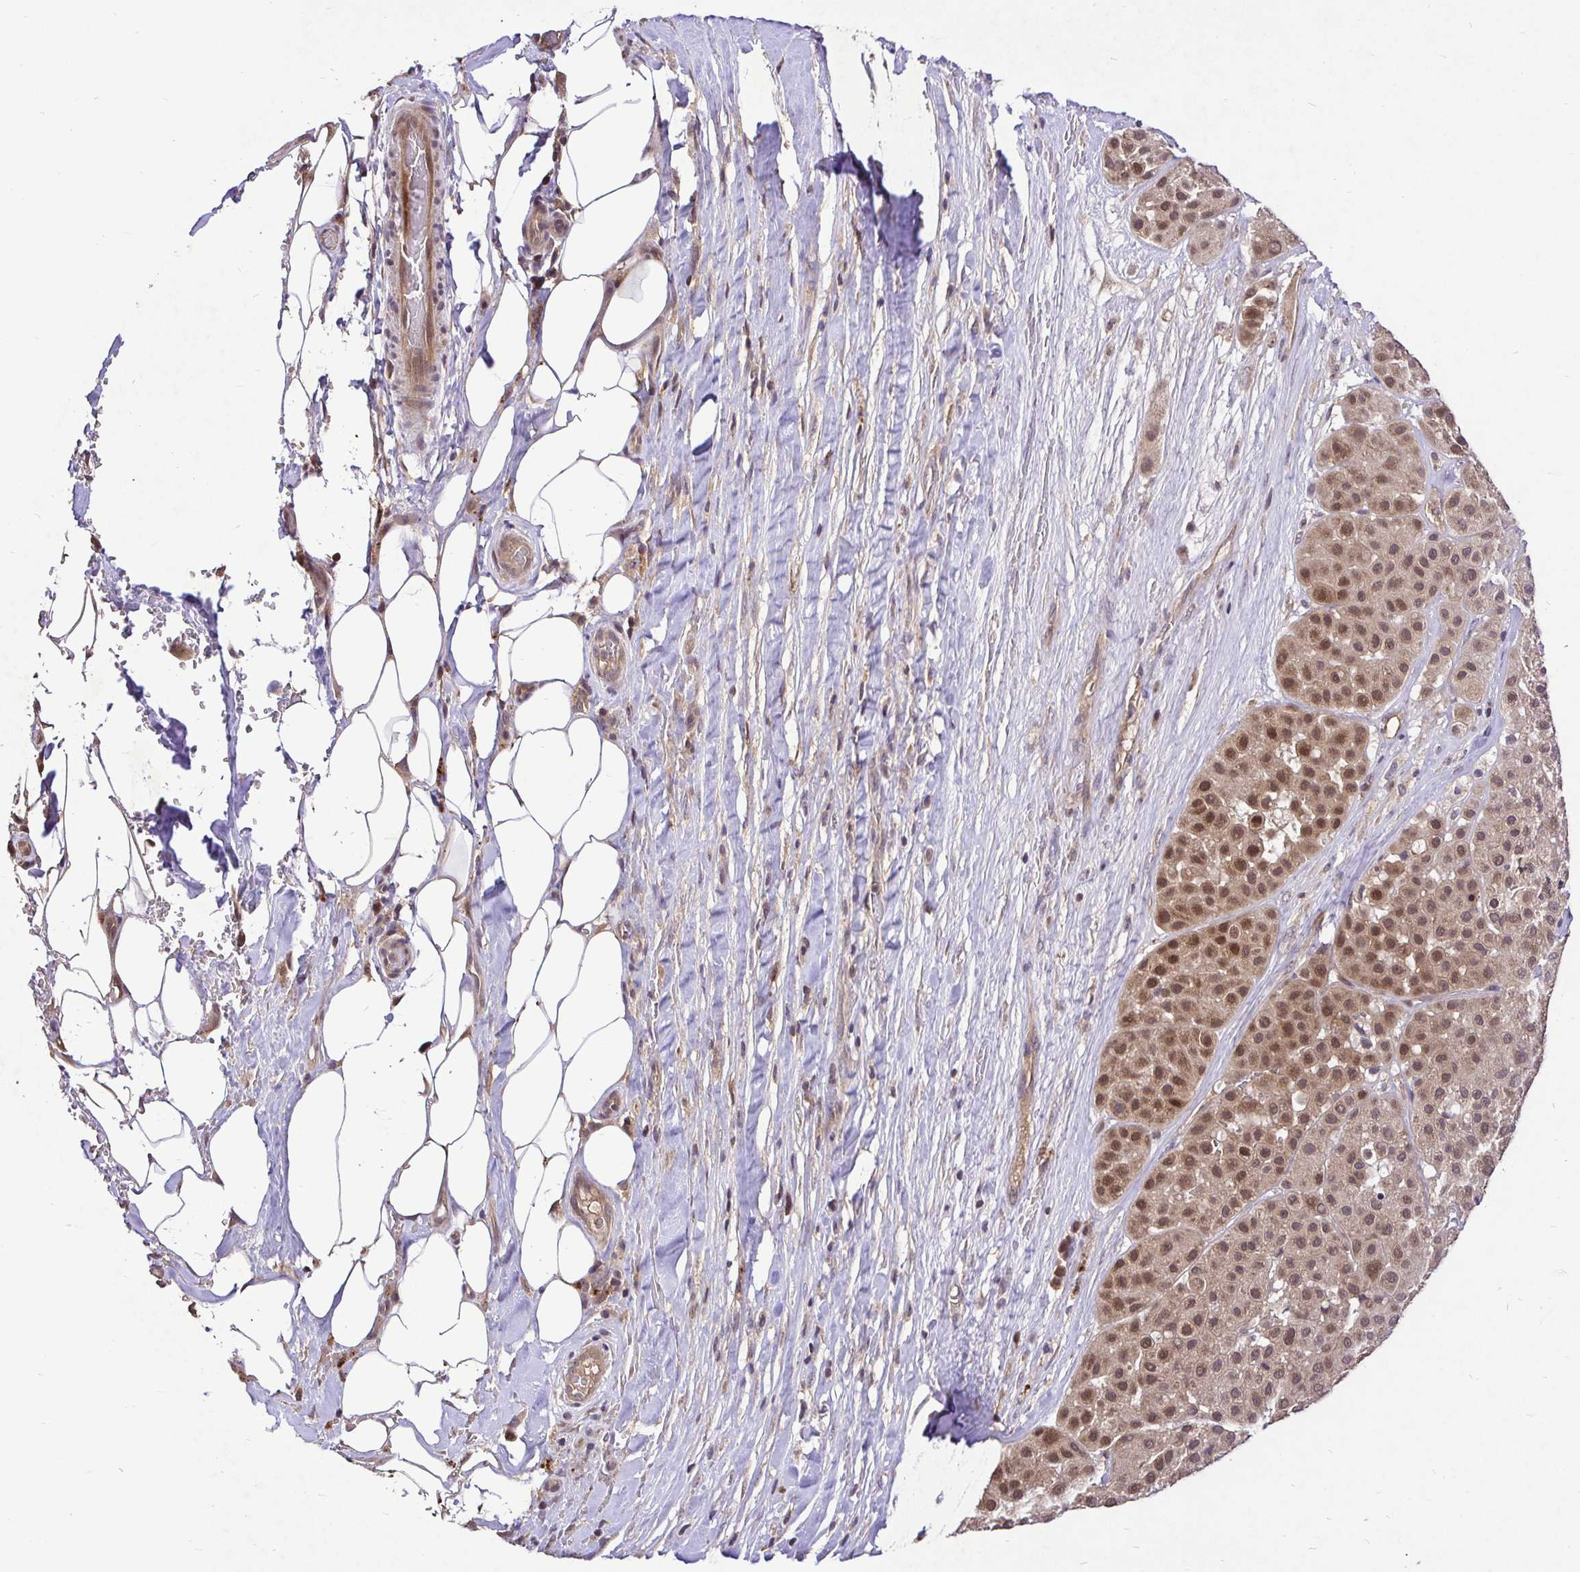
{"staining": {"intensity": "moderate", "quantity": ">75%", "location": "cytoplasmic/membranous,nuclear"}, "tissue": "melanoma", "cell_type": "Tumor cells", "image_type": "cancer", "snomed": [{"axis": "morphology", "description": "Malignant melanoma, Metastatic site"}, {"axis": "topography", "description": "Smooth muscle"}], "caption": "Protein expression analysis of malignant melanoma (metastatic site) reveals moderate cytoplasmic/membranous and nuclear expression in approximately >75% of tumor cells.", "gene": "UBE2M", "patient": {"sex": "male", "age": 41}}